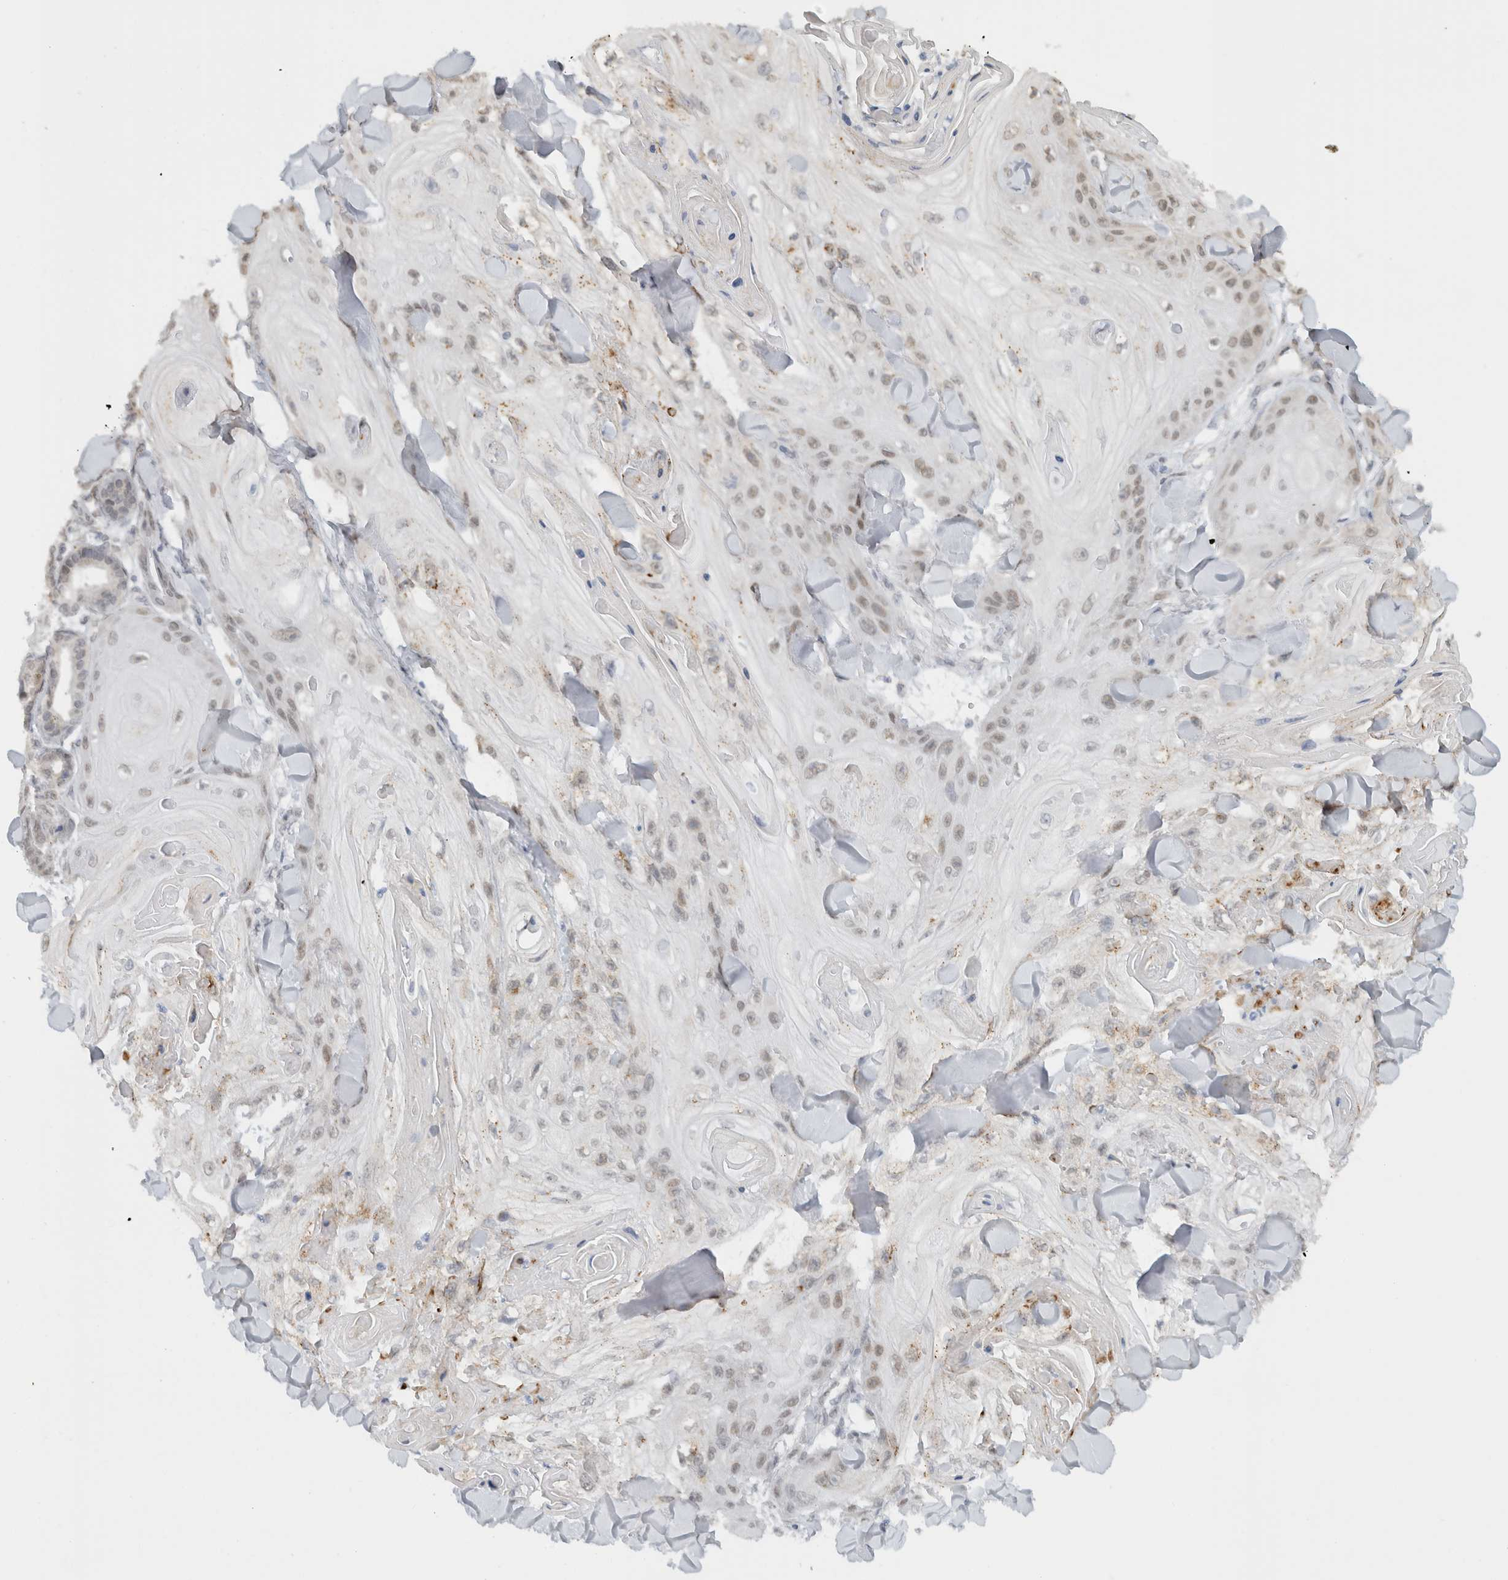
{"staining": {"intensity": "weak", "quantity": ">75%", "location": "nuclear"}, "tissue": "skin cancer", "cell_type": "Tumor cells", "image_type": "cancer", "snomed": [{"axis": "morphology", "description": "Squamous cell carcinoma, NOS"}, {"axis": "topography", "description": "Skin"}], "caption": "Immunohistochemical staining of human skin squamous cell carcinoma shows weak nuclear protein expression in approximately >75% of tumor cells.", "gene": "HNRNPR", "patient": {"sex": "male", "age": 74}}